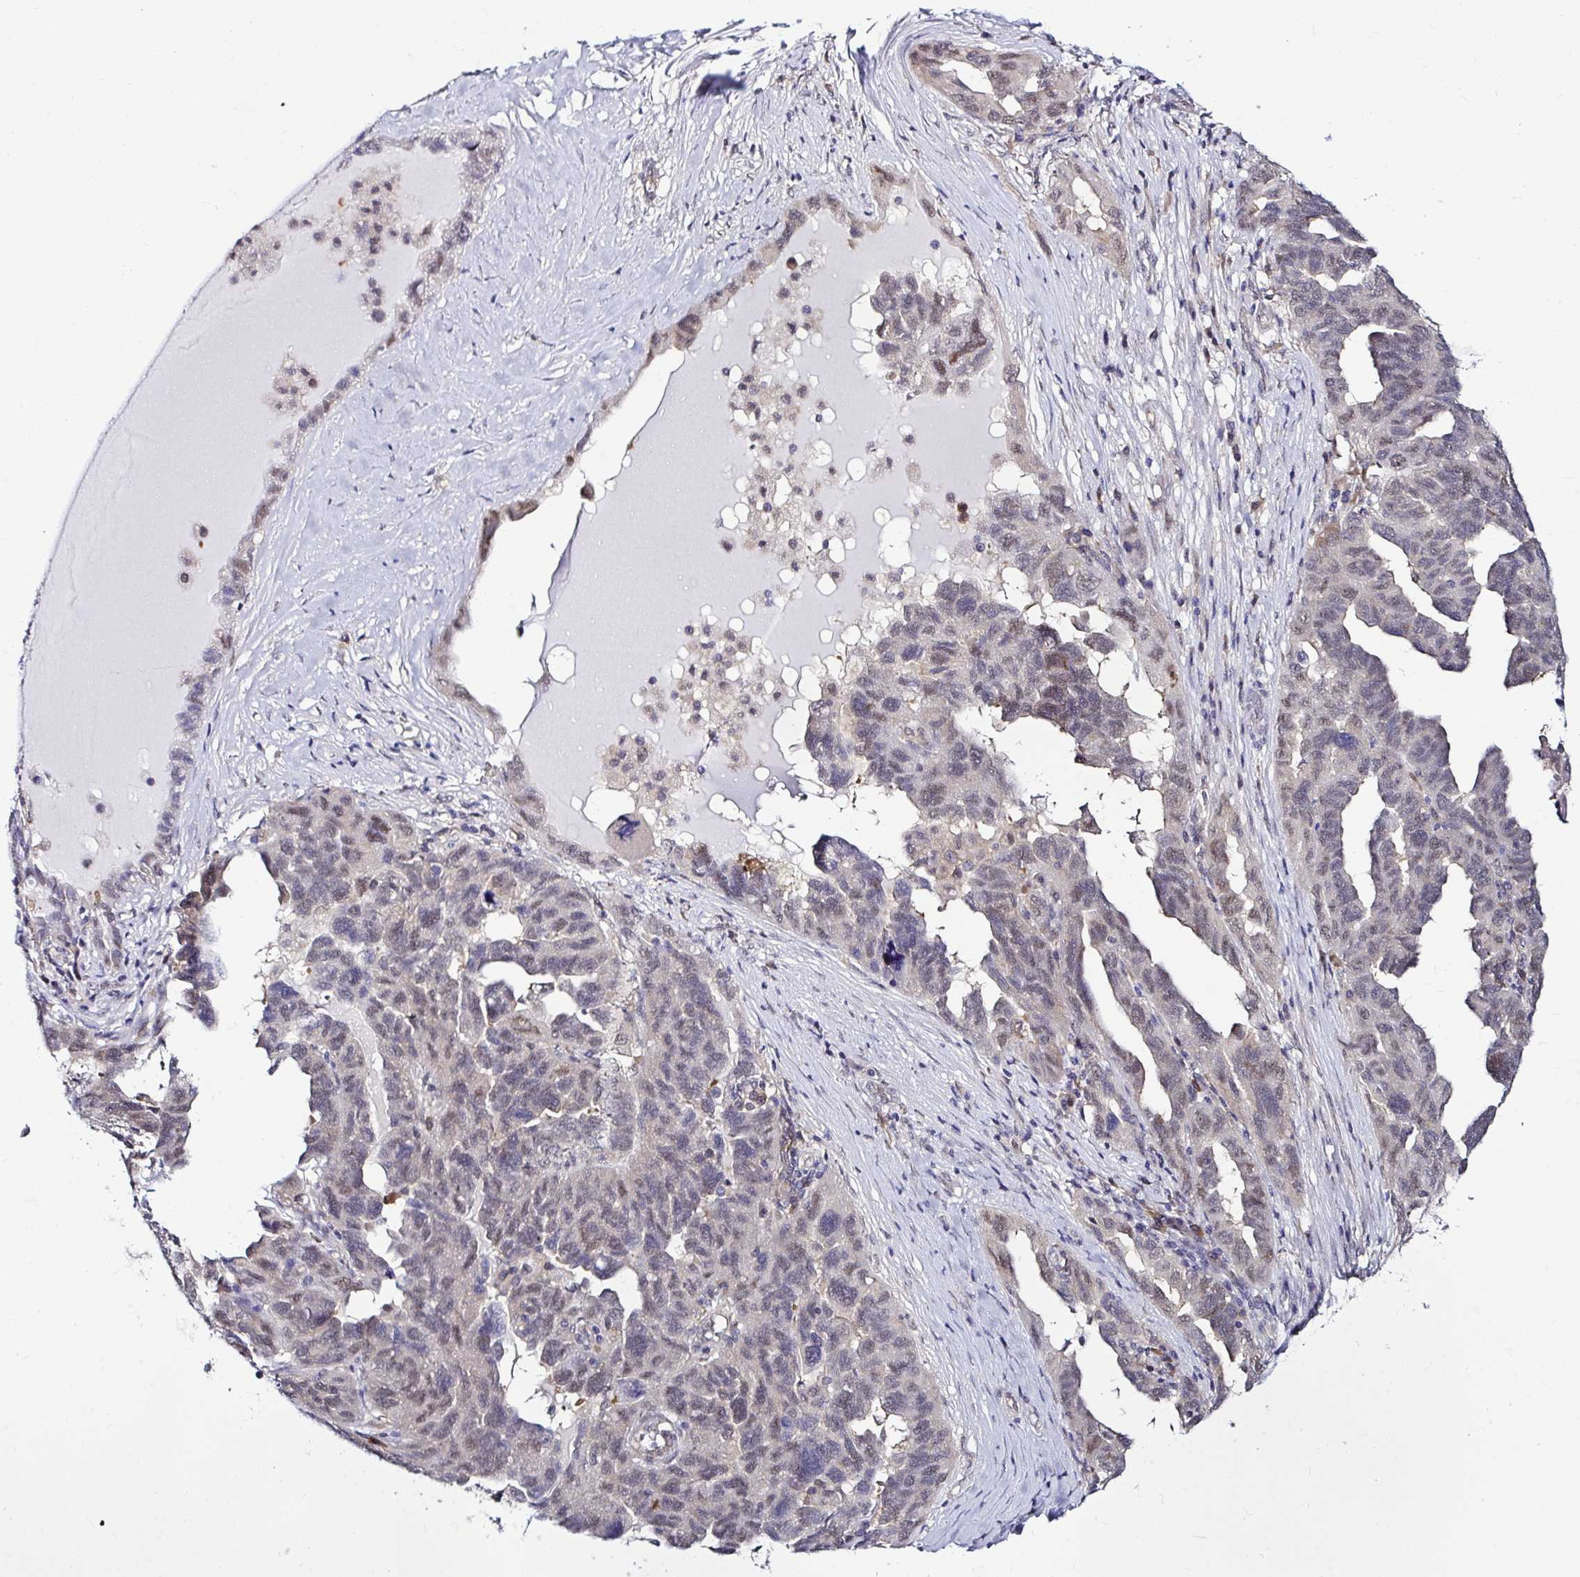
{"staining": {"intensity": "weak", "quantity": "25%-75%", "location": "nuclear"}, "tissue": "ovarian cancer", "cell_type": "Tumor cells", "image_type": "cancer", "snomed": [{"axis": "morphology", "description": "Cystadenocarcinoma, serous, NOS"}, {"axis": "topography", "description": "Ovary"}], "caption": "Ovarian cancer (serous cystadenocarcinoma) tissue displays weak nuclear expression in about 25%-75% of tumor cells", "gene": "PSMD3", "patient": {"sex": "female", "age": 64}}